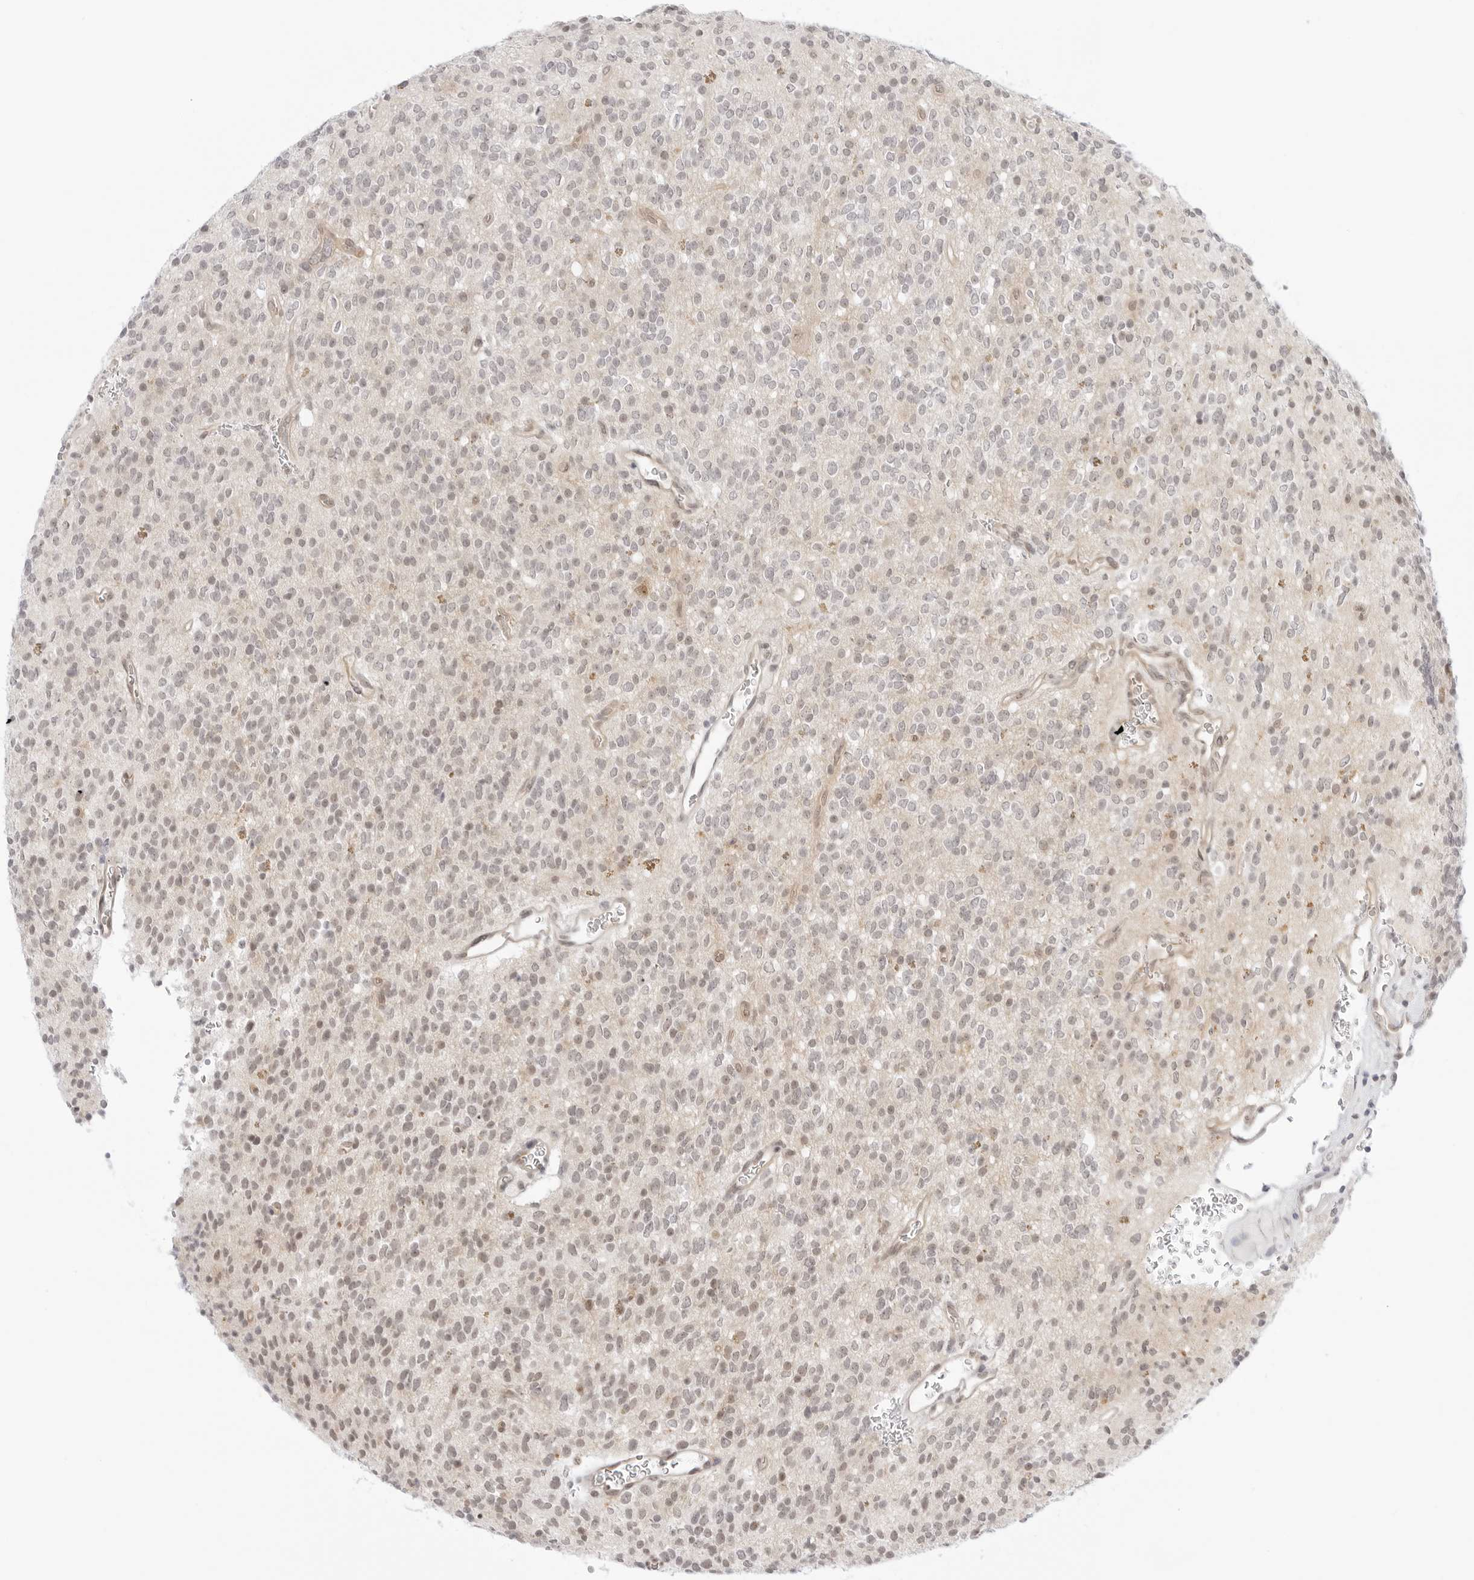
{"staining": {"intensity": "weak", "quantity": "25%-75%", "location": "nuclear"}, "tissue": "glioma", "cell_type": "Tumor cells", "image_type": "cancer", "snomed": [{"axis": "morphology", "description": "Glioma, malignant, High grade"}, {"axis": "topography", "description": "Brain"}], "caption": "Immunohistochemistry (IHC) image of neoplastic tissue: glioma stained using IHC shows low levels of weak protein expression localized specifically in the nuclear of tumor cells, appearing as a nuclear brown color.", "gene": "MED18", "patient": {"sex": "male", "age": 34}}